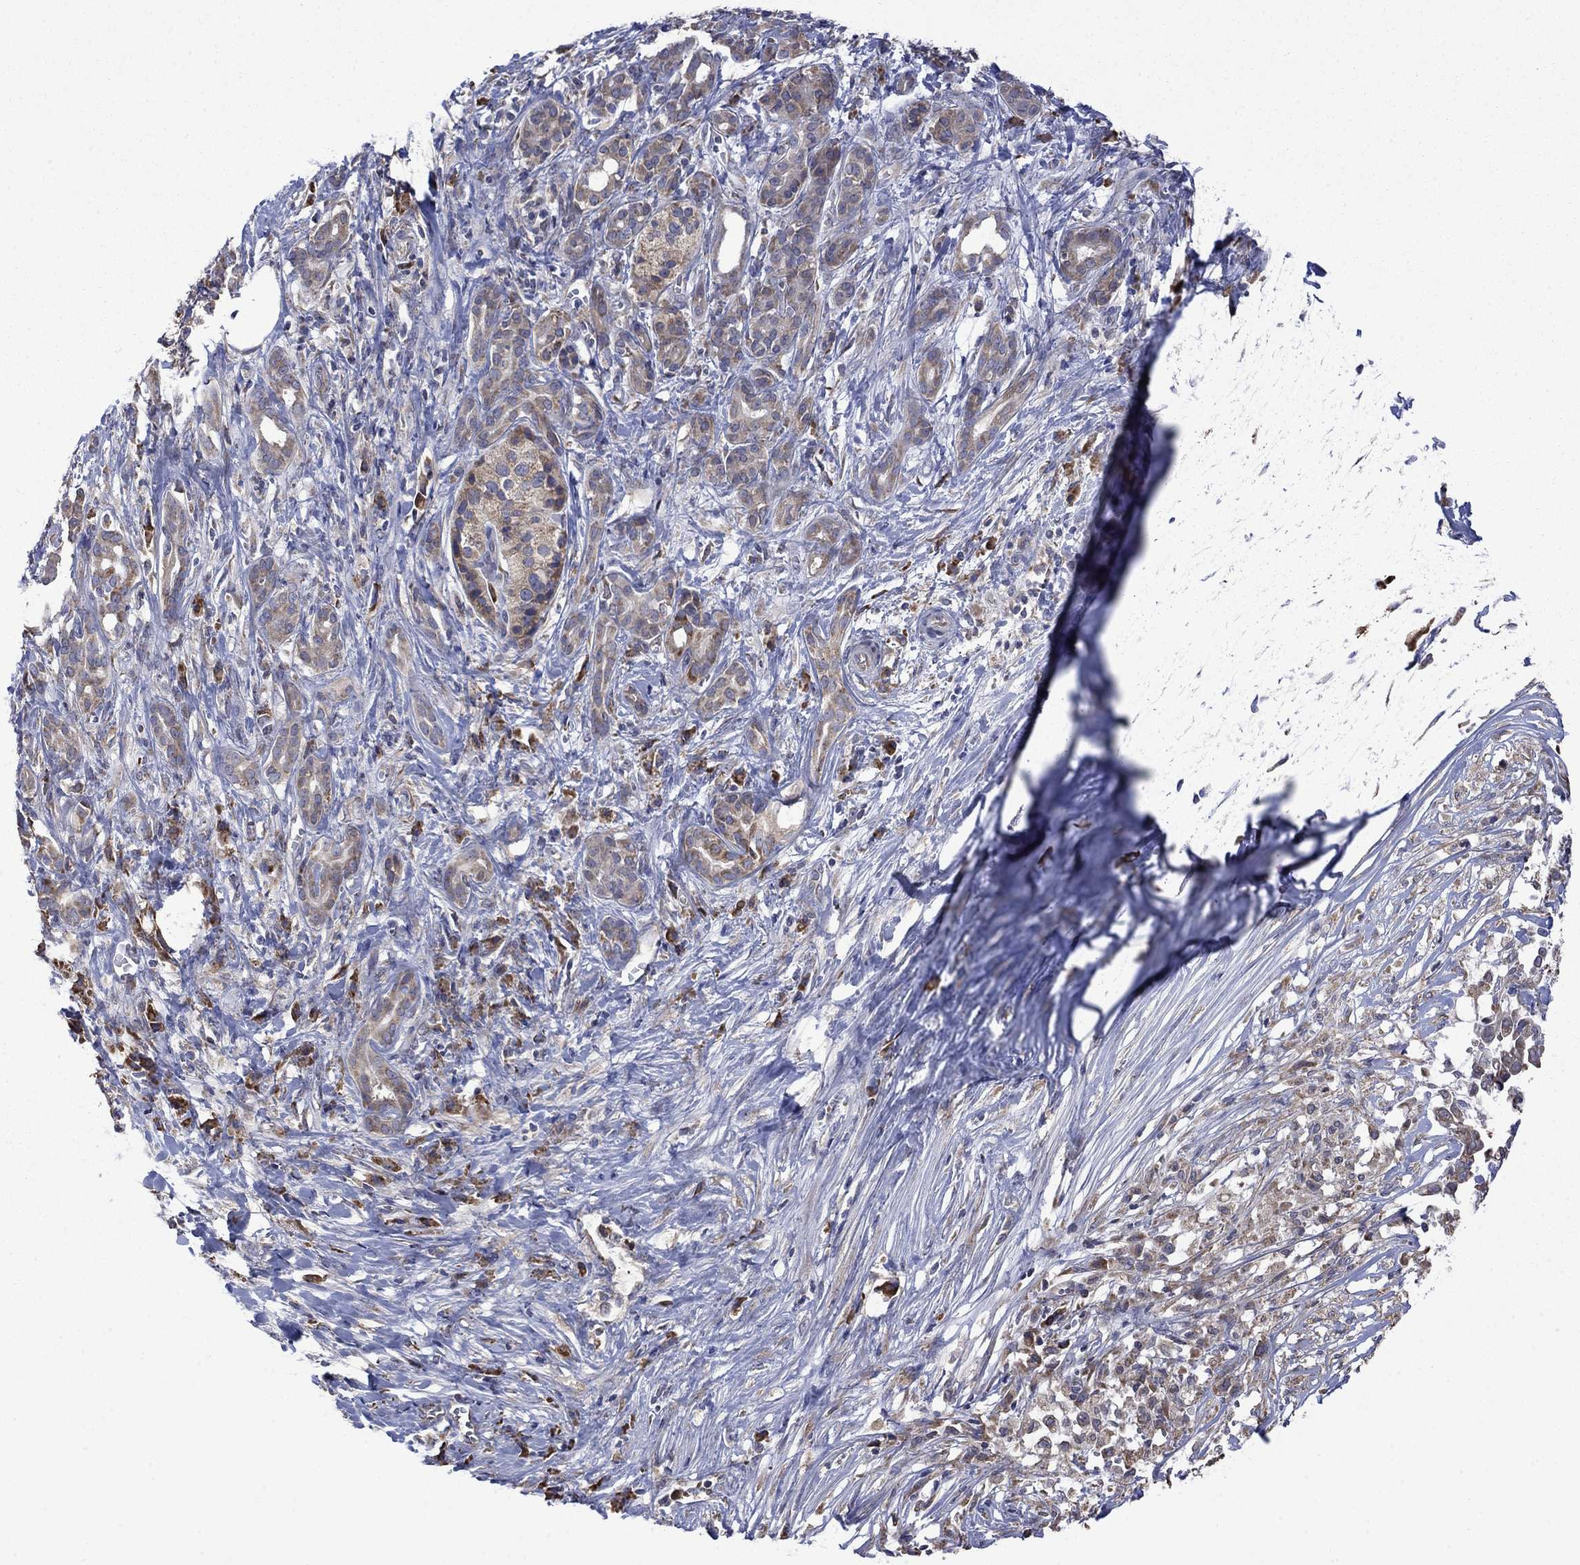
{"staining": {"intensity": "weak", "quantity": "25%-75%", "location": "cytoplasmic/membranous"}, "tissue": "pancreatic cancer", "cell_type": "Tumor cells", "image_type": "cancer", "snomed": [{"axis": "morphology", "description": "Adenocarcinoma, NOS"}, {"axis": "topography", "description": "Pancreas"}], "caption": "IHC image of human adenocarcinoma (pancreatic) stained for a protein (brown), which reveals low levels of weak cytoplasmic/membranous staining in about 25%-75% of tumor cells.", "gene": "FURIN", "patient": {"sex": "male", "age": 61}}